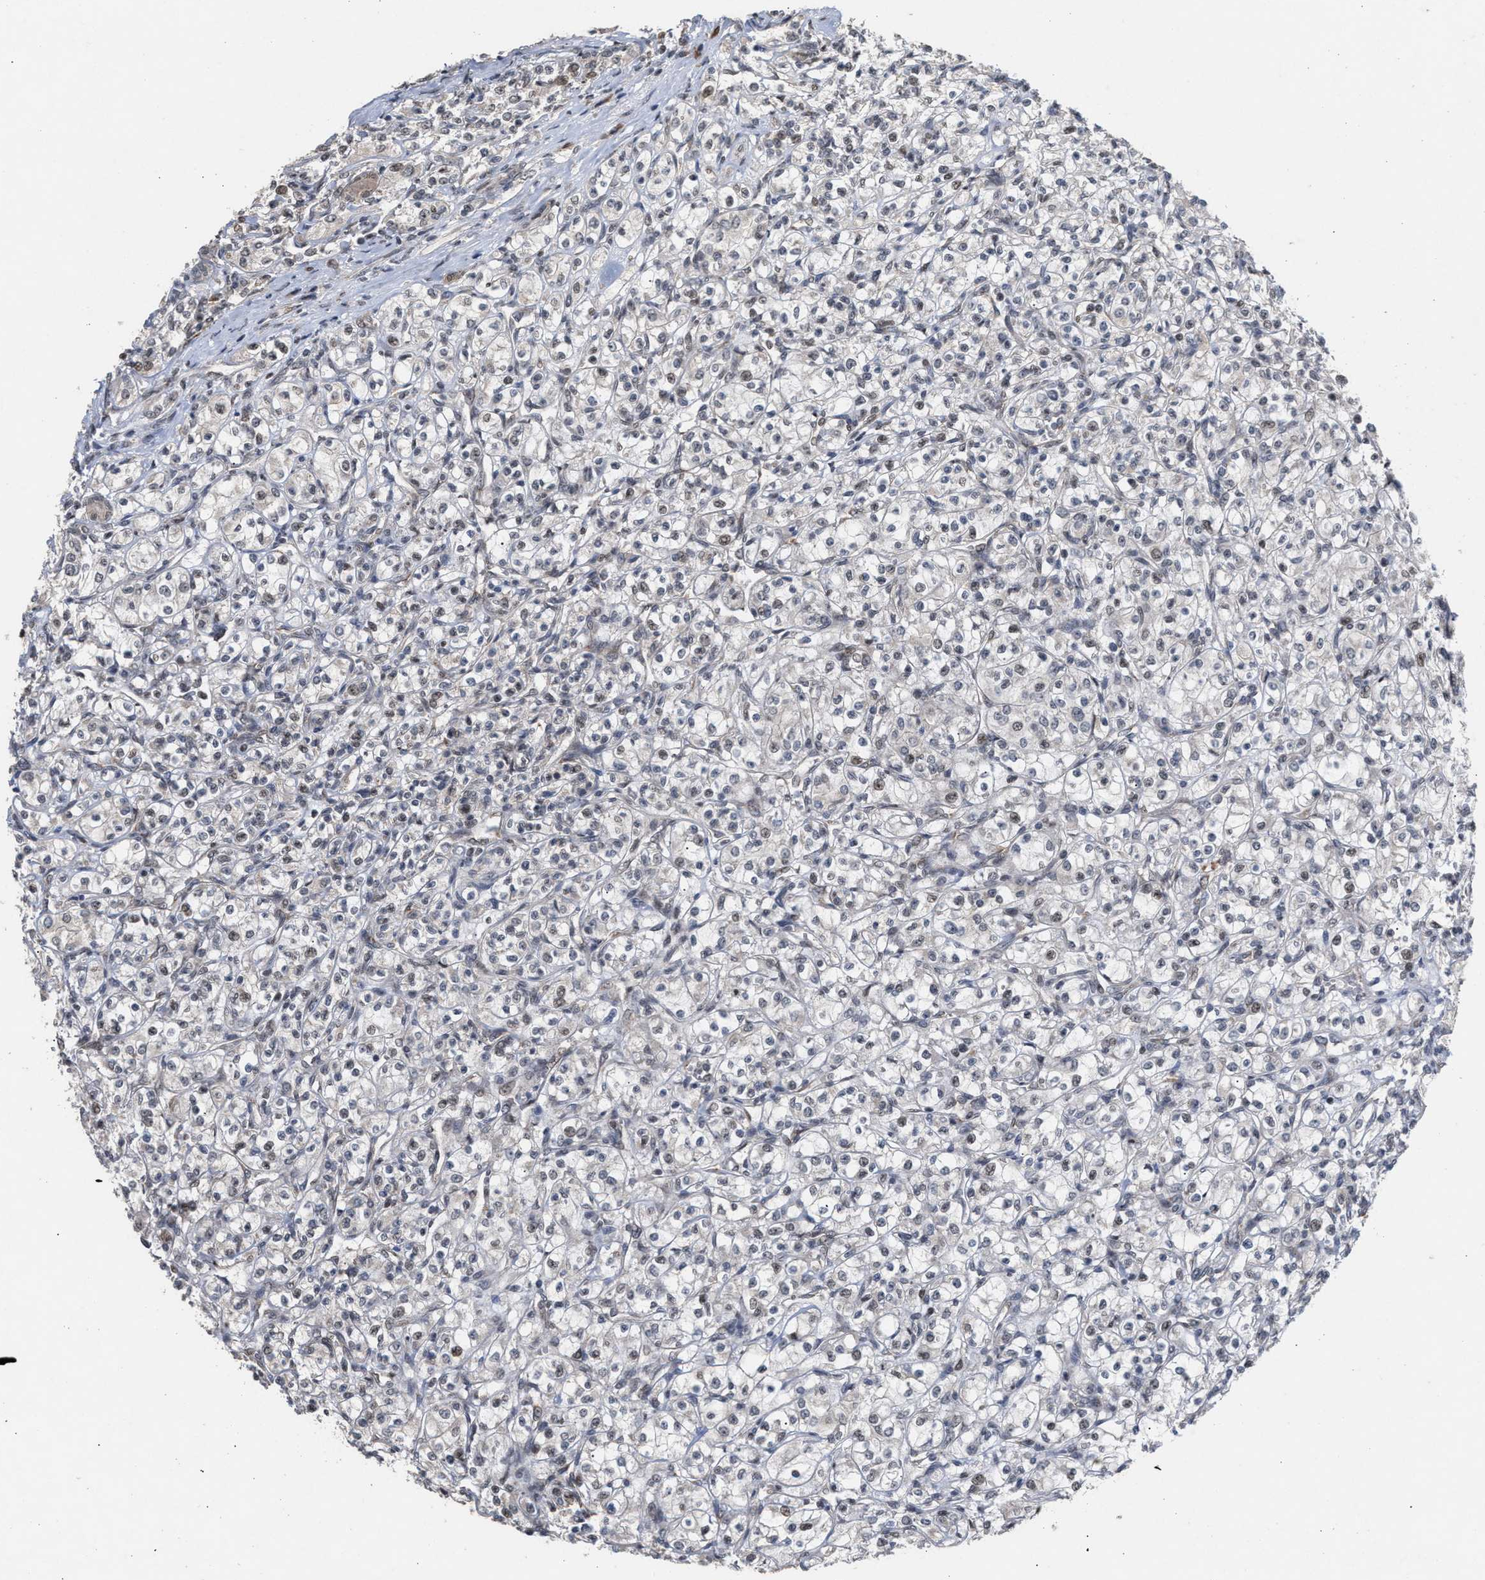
{"staining": {"intensity": "negative", "quantity": "none", "location": "none"}, "tissue": "renal cancer", "cell_type": "Tumor cells", "image_type": "cancer", "snomed": [{"axis": "morphology", "description": "Adenocarcinoma, NOS"}, {"axis": "topography", "description": "Kidney"}], "caption": "Tumor cells show no significant positivity in renal cancer (adenocarcinoma).", "gene": "MKNK2", "patient": {"sex": "male", "age": 77}}